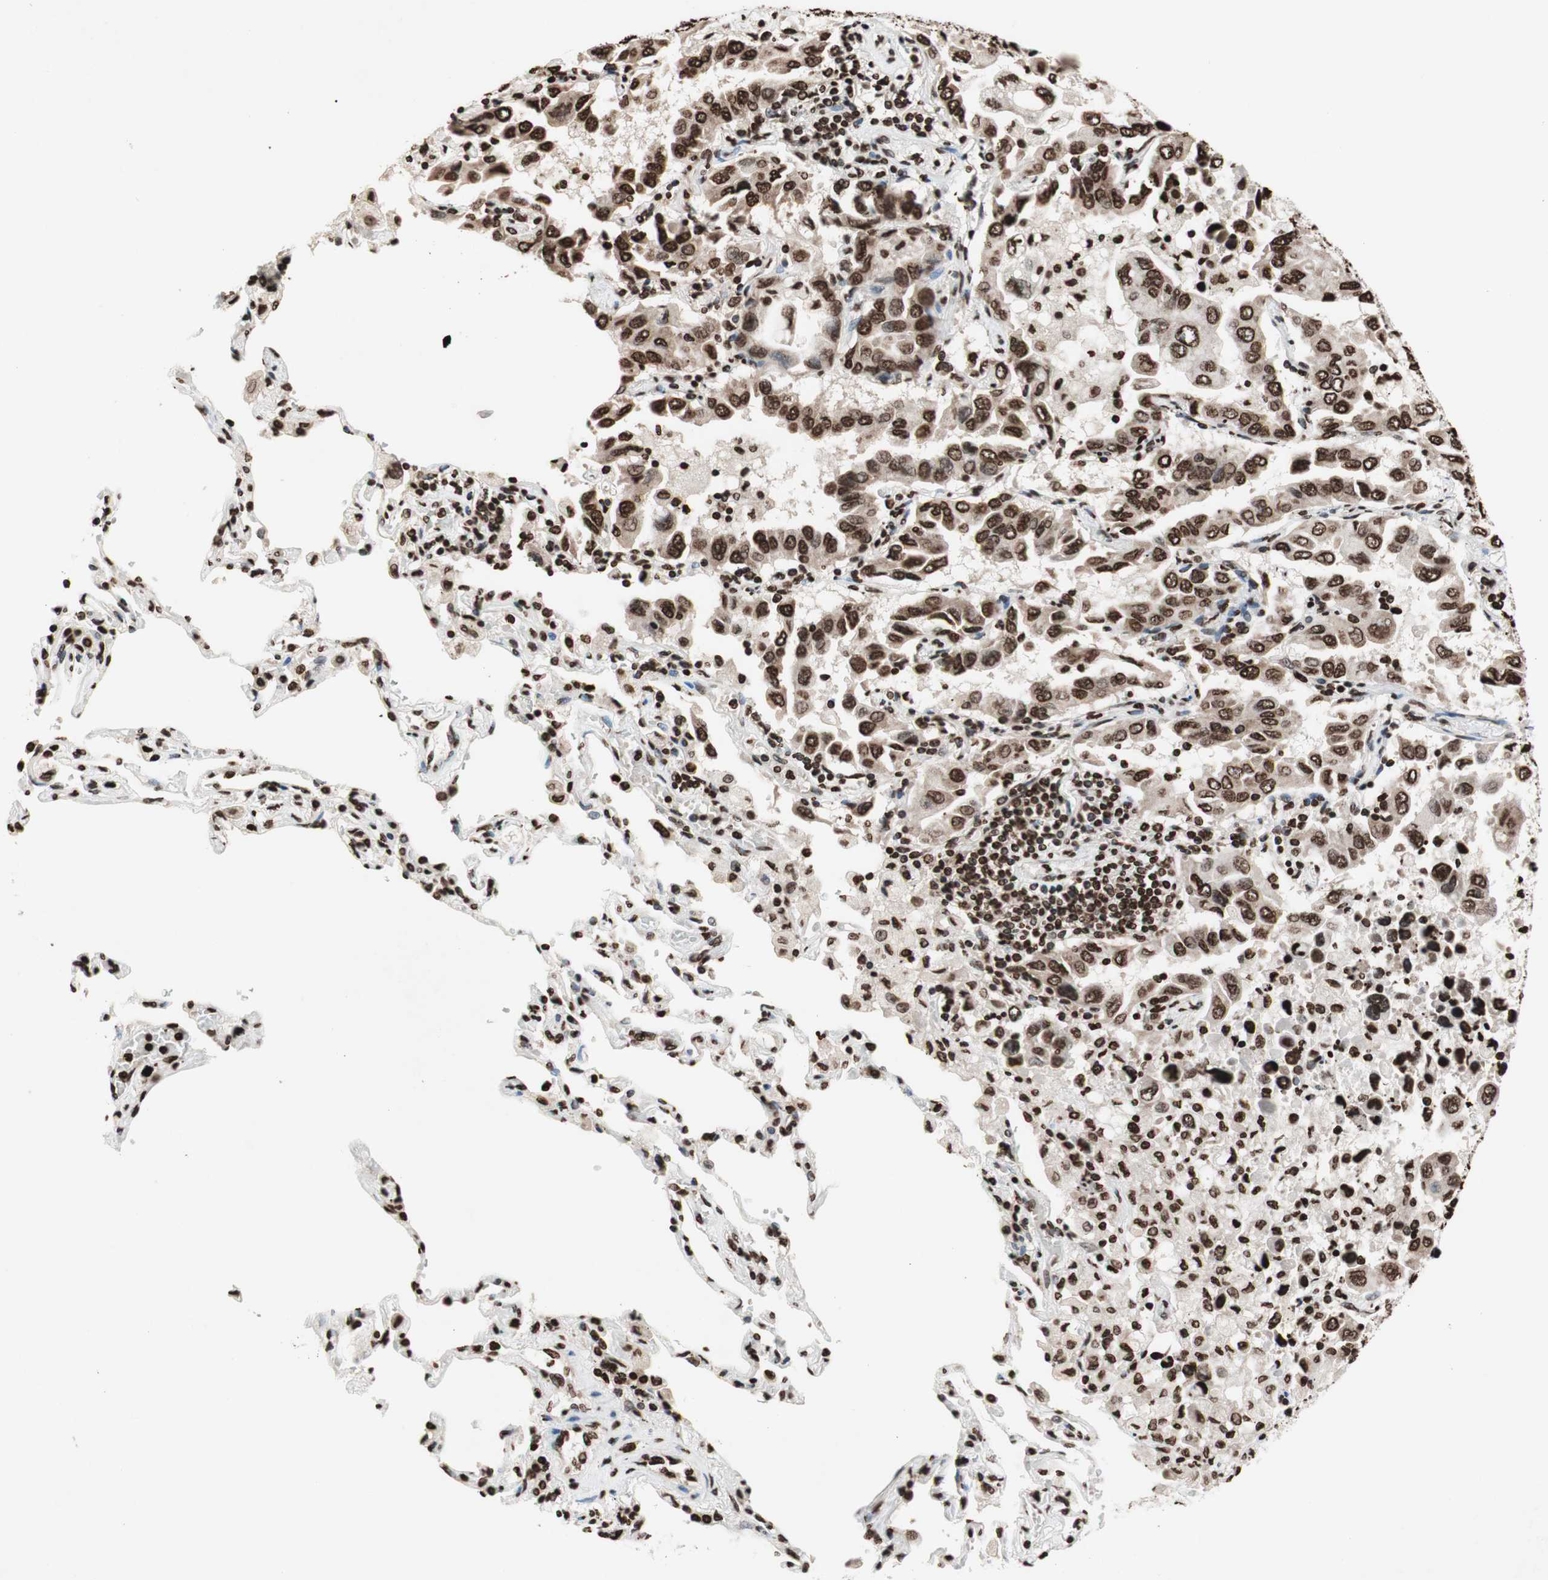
{"staining": {"intensity": "strong", "quantity": ">75%", "location": "nuclear"}, "tissue": "lung cancer", "cell_type": "Tumor cells", "image_type": "cancer", "snomed": [{"axis": "morphology", "description": "Adenocarcinoma, NOS"}, {"axis": "topography", "description": "Lung"}], "caption": "There is high levels of strong nuclear expression in tumor cells of lung adenocarcinoma, as demonstrated by immunohistochemical staining (brown color).", "gene": "NCOA3", "patient": {"sex": "male", "age": 64}}